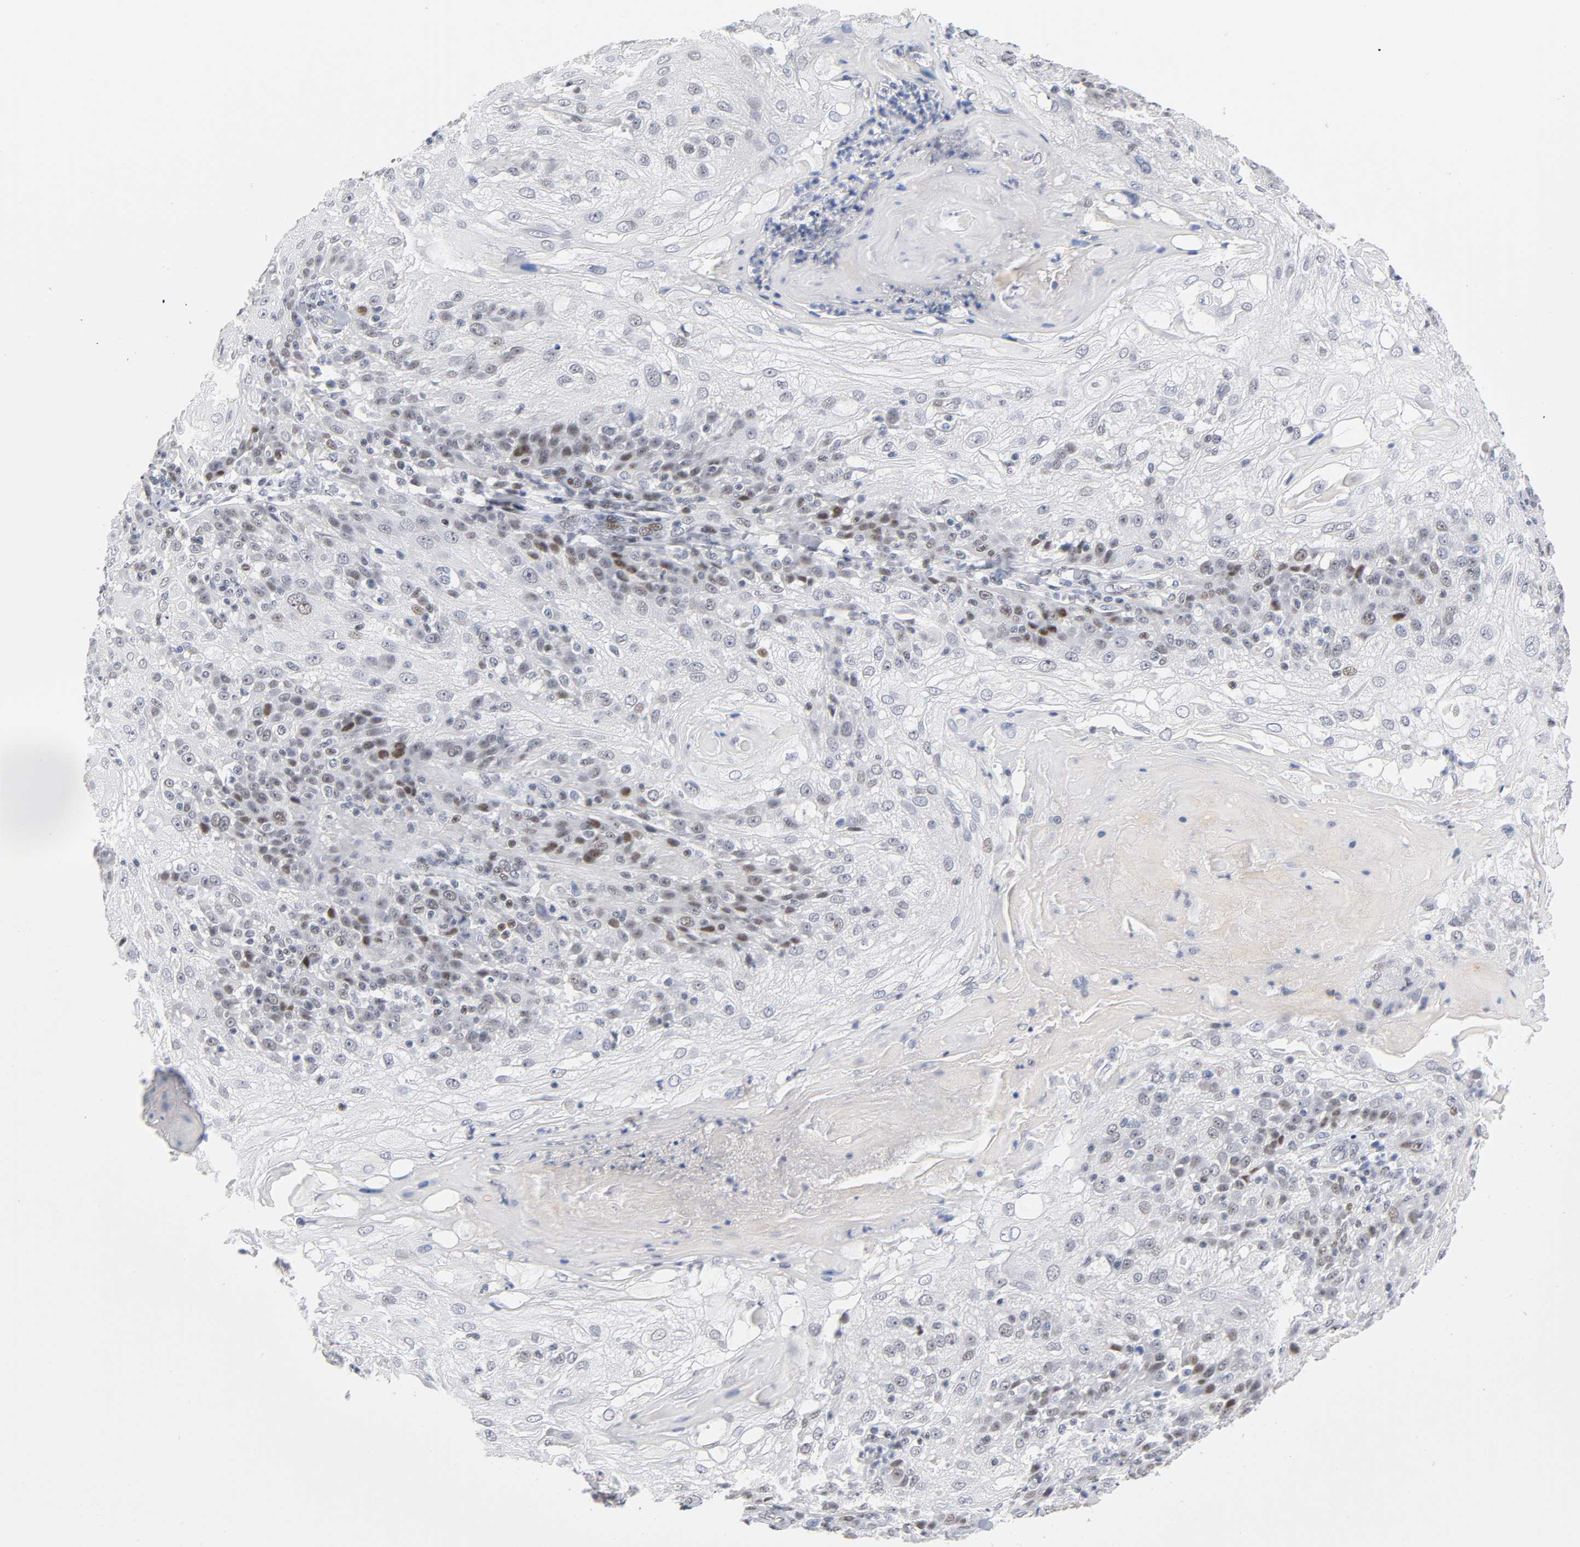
{"staining": {"intensity": "moderate", "quantity": "25%-75%", "location": "nuclear"}, "tissue": "skin cancer", "cell_type": "Tumor cells", "image_type": "cancer", "snomed": [{"axis": "morphology", "description": "Normal tissue, NOS"}, {"axis": "morphology", "description": "Squamous cell carcinoma, NOS"}, {"axis": "topography", "description": "Skin"}], "caption": "Immunohistochemical staining of squamous cell carcinoma (skin) shows medium levels of moderate nuclear positivity in about 25%-75% of tumor cells.", "gene": "SP3", "patient": {"sex": "female", "age": 83}}